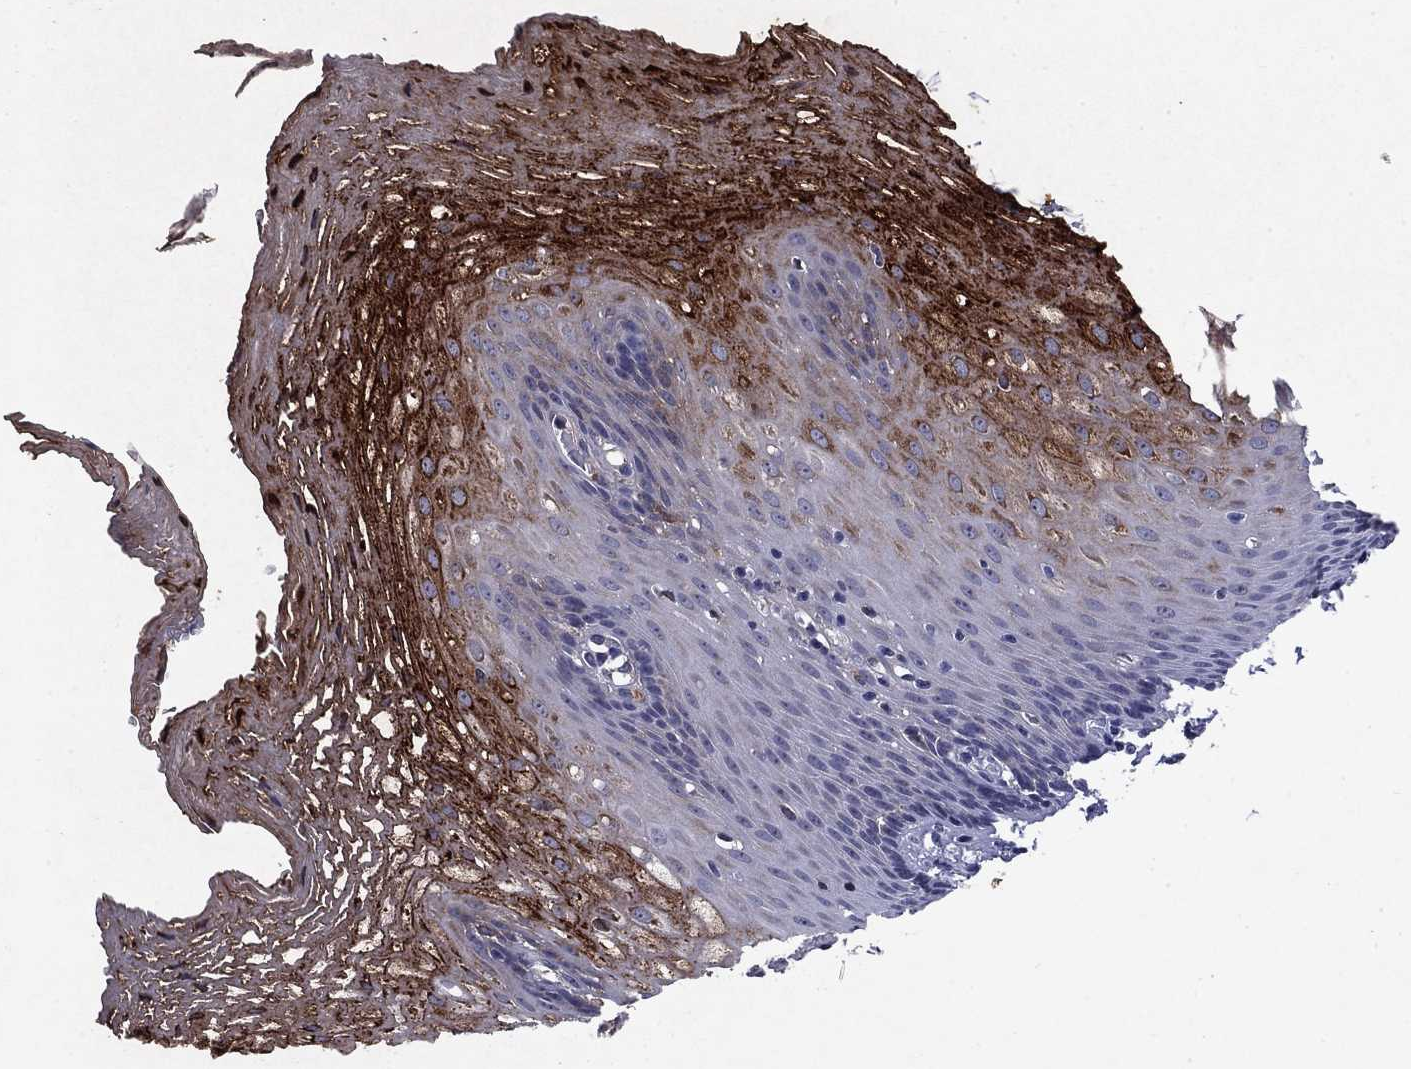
{"staining": {"intensity": "strong", "quantity": ">75%", "location": "cytoplasmic/membranous"}, "tissue": "esophagus", "cell_type": "Squamous epithelial cells", "image_type": "normal", "snomed": [{"axis": "morphology", "description": "Normal tissue, NOS"}, {"axis": "topography", "description": "Esophagus"}], "caption": "DAB (3,3'-diaminobenzidine) immunohistochemical staining of unremarkable human esophagus reveals strong cytoplasmic/membranous protein staining in approximately >75% of squamous epithelial cells.", "gene": "ECM1", "patient": {"sex": "male", "age": 76}}